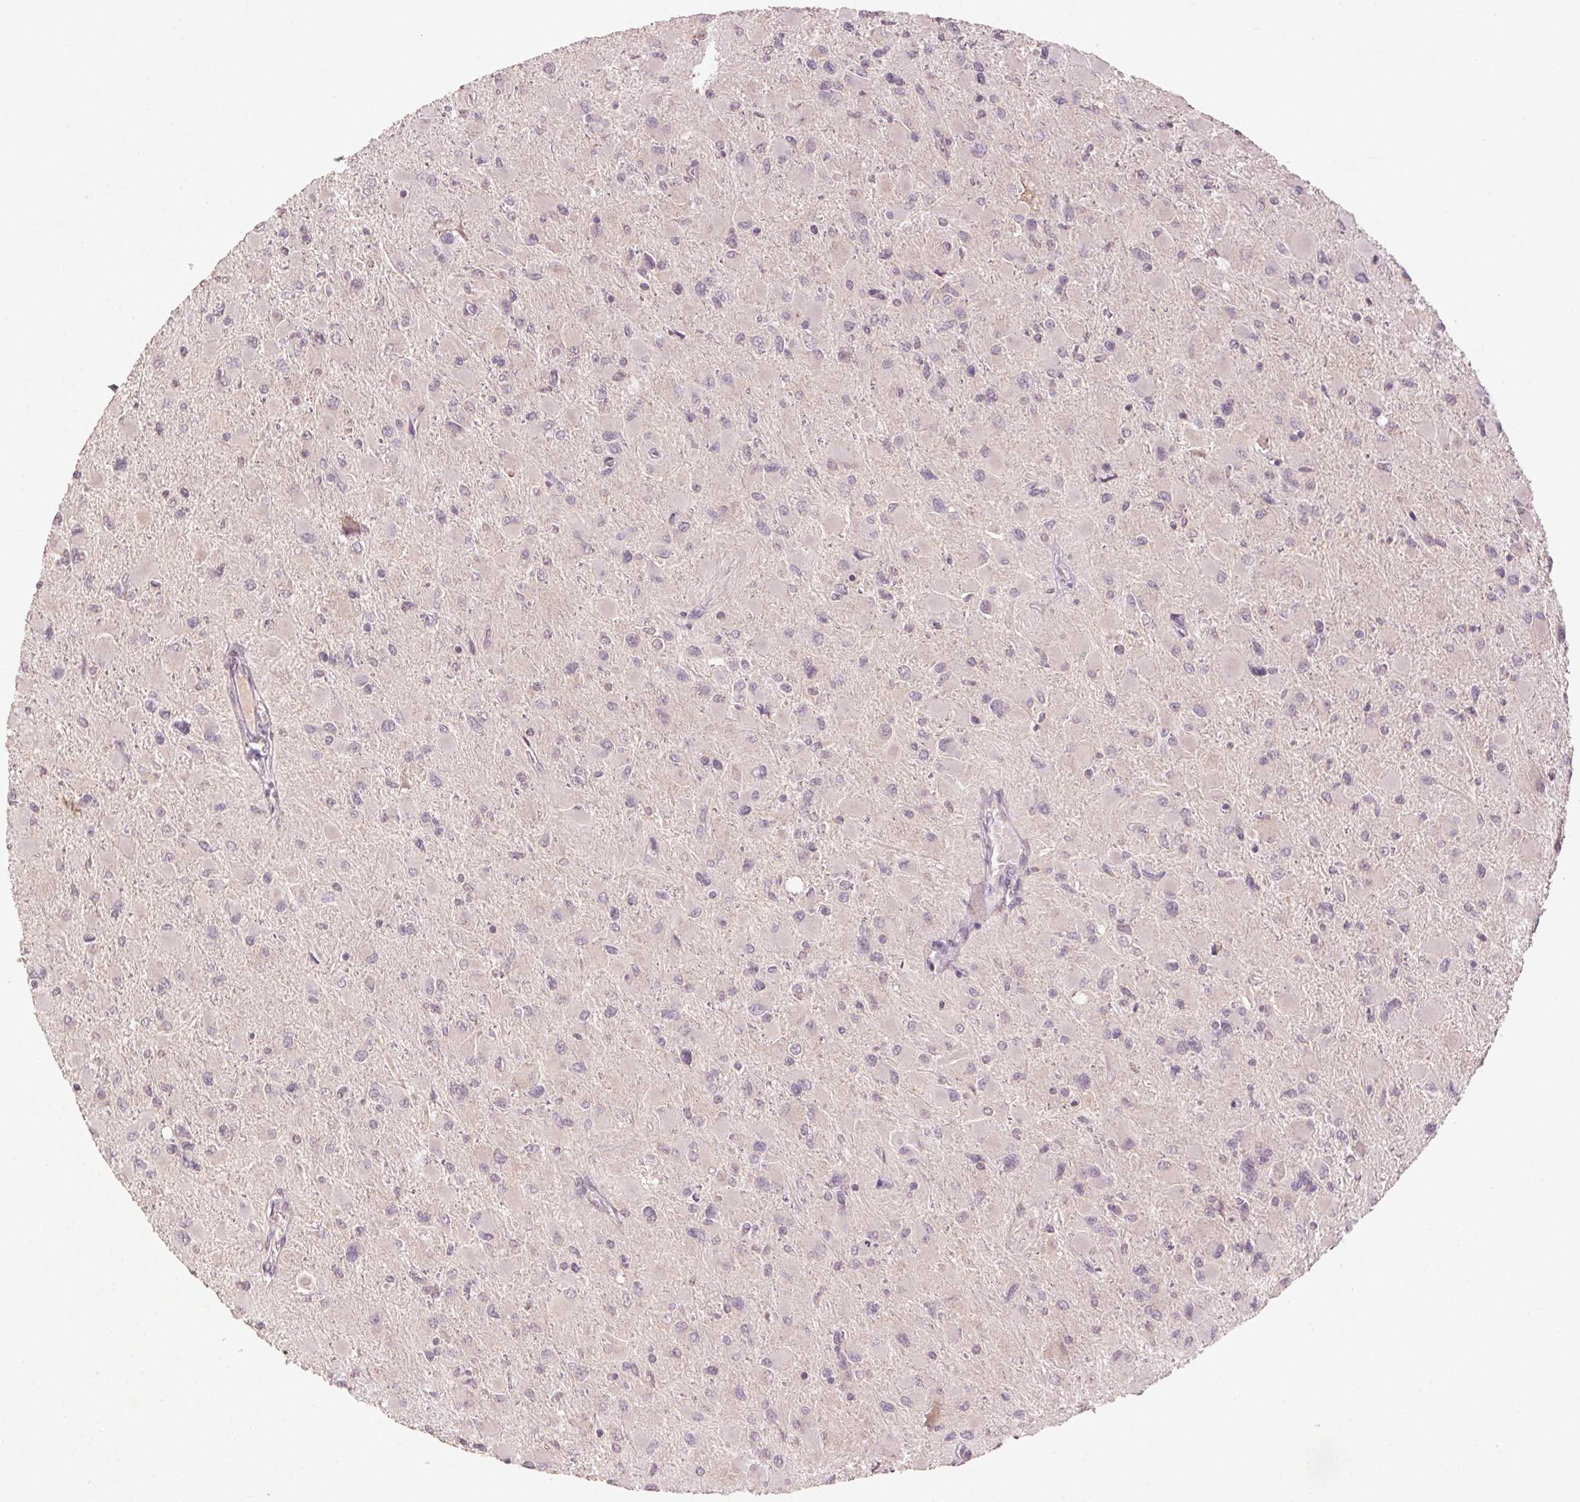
{"staining": {"intensity": "negative", "quantity": "none", "location": "none"}, "tissue": "glioma", "cell_type": "Tumor cells", "image_type": "cancer", "snomed": [{"axis": "morphology", "description": "Glioma, malignant, High grade"}, {"axis": "topography", "description": "Cerebral cortex"}], "caption": "An immunohistochemistry (IHC) photomicrograph of glioma is shown. There is no staining in tumor cells of glioma.", "gene": "KLRC3", "patient": {"sex": "female", "age": 36}}